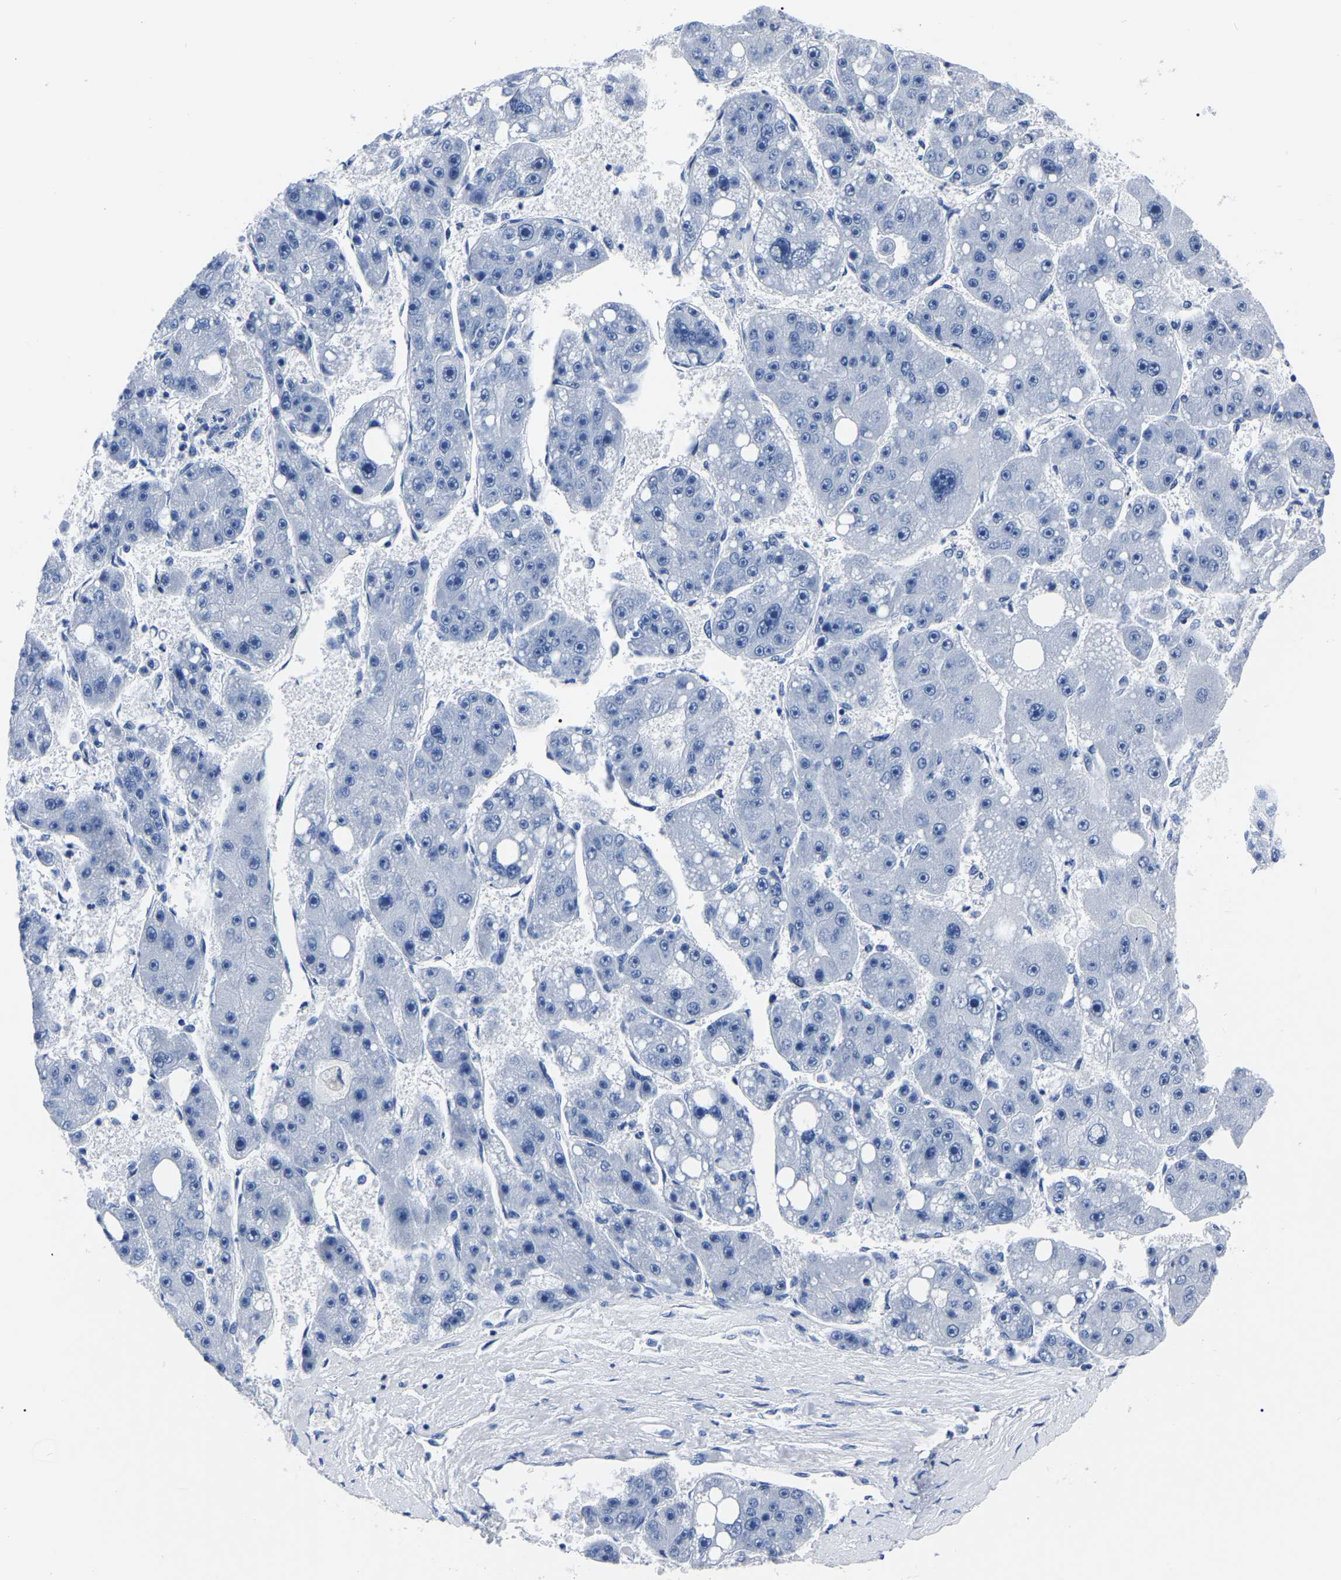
{"staining": {"intensity": "negative", "quantity": "none", "location": "none"}, "tissue": "liver cancer", "cell_type": "Tumor cells", "image_type": "cancer", "snomed": [{"axis": "morphology", "description": "Carcinoma, Hepatocellular, NOS"}, {"axis": "topography", "description": "Liver"}], "caption": "High magnification brightfield microscopy of hepatocellular carcinoma (liver) stained with DAB (brown) and counterstained with hematoxylin (blue): tumor cells show no significant staining.", "gene": "IMPG2", "patient": {"sex": "female", "age": 61}}